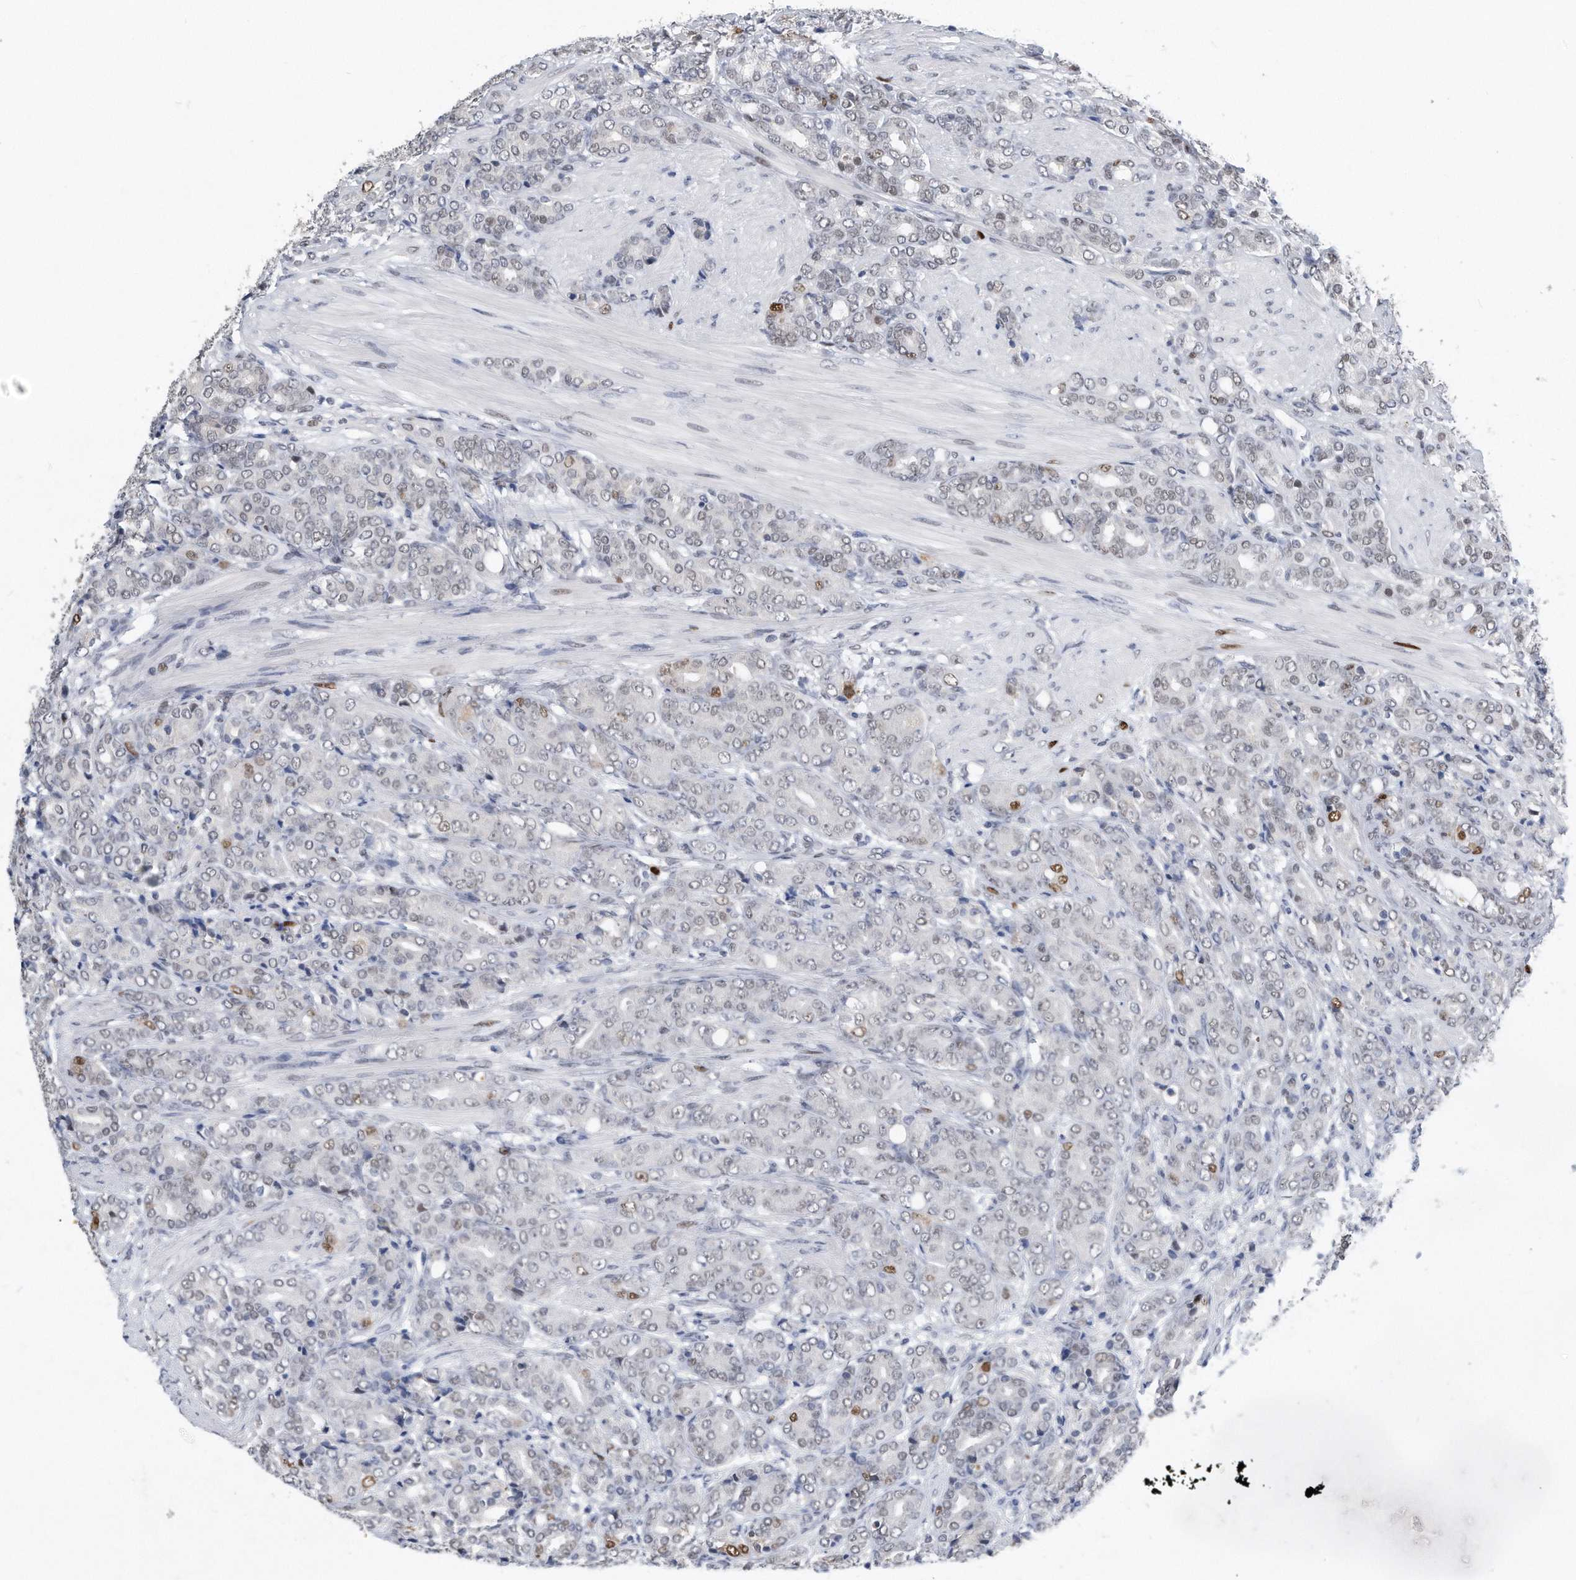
{"staining": {"intensity": "strong", "quantity": "<25%", "location": "nuclear"}, "tissue": "prostate cancer", "cell_type": "Tumor cells", "image_type": "cancer", "snomed": [{"axis": "morphology", "description": "Adenocarcinoma, High grade"}, {"axis": "topography", "description": "Prostate"}], "caption": "Protein analysis of high-grade adenocarcinoma (prostate) tissue shows strong nuclear staining in about <25% of tumor cells.", "gene": "PCNA", "patient": {"sex": "male", "age": 62}}